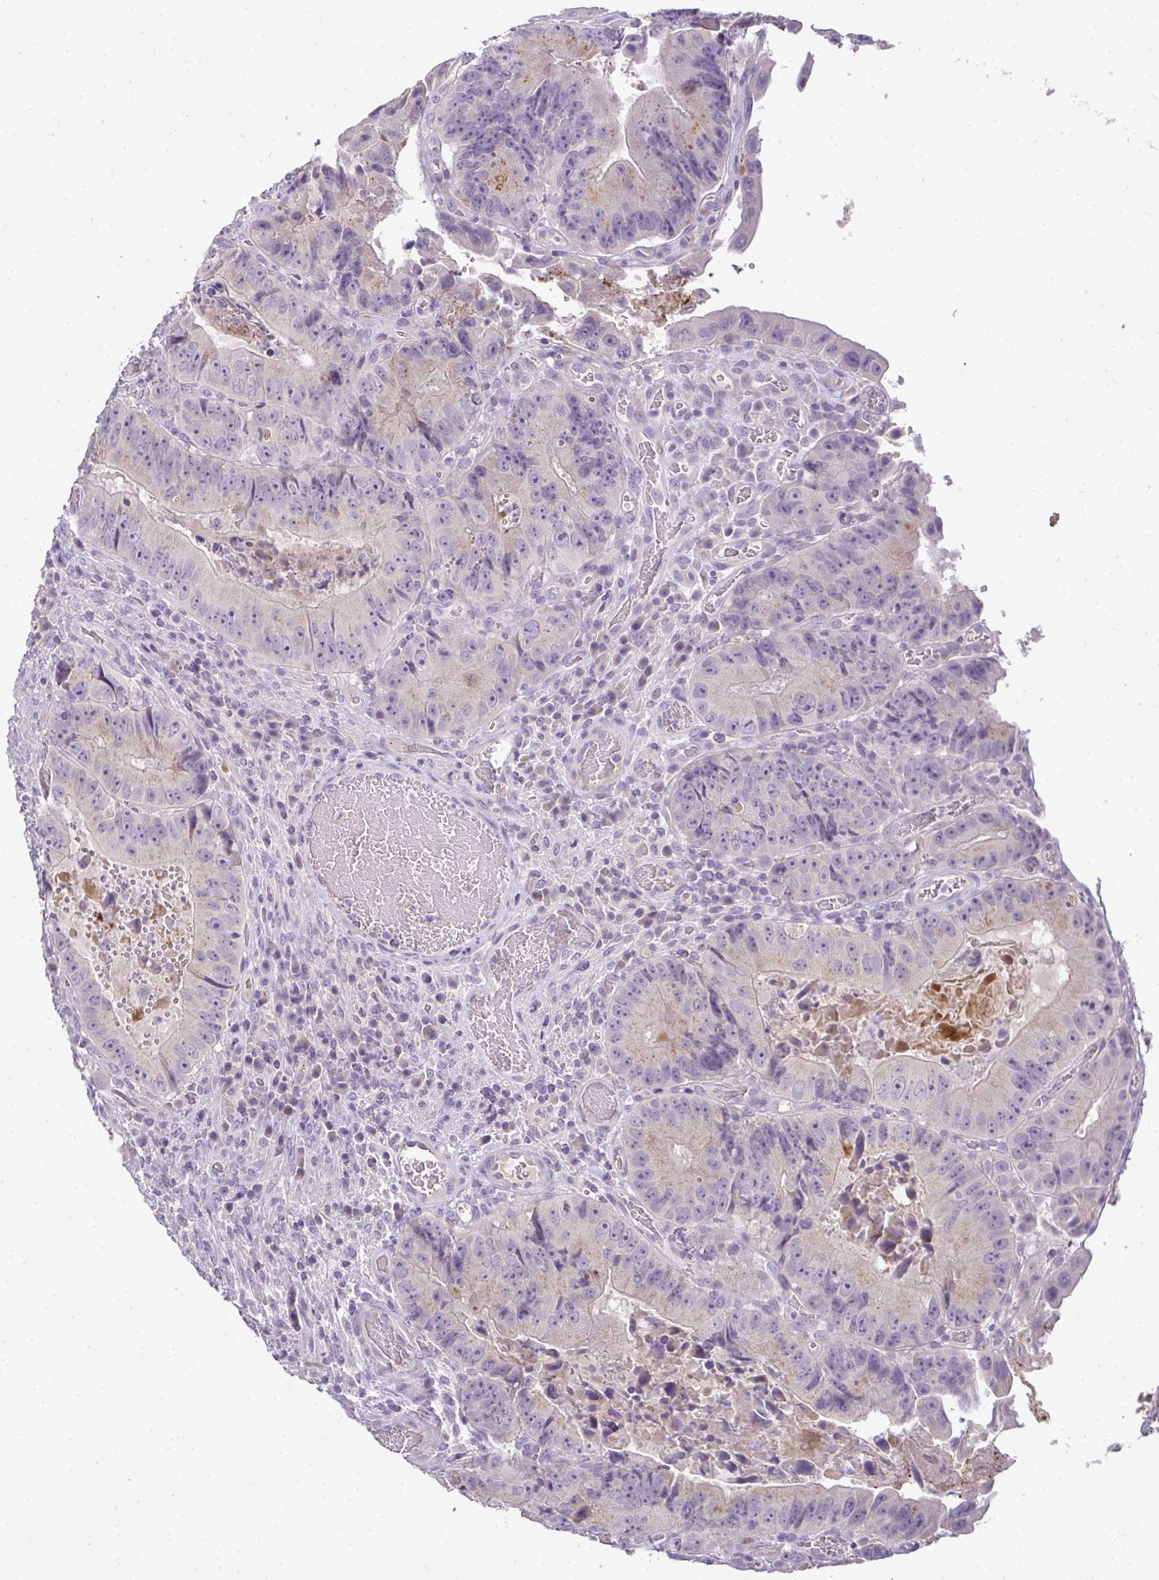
{"staining": {"intensity": "moderate", "quantity": "<25%", "location": "cytoplasmic/membranous"}, "tissue": "colorectal cancer", "cell_type": "Tumor cells", "image_type": "cancer", "snomed": [{"axis": "morphology", "description": "Adenocarcinoma, NOS"}, {"axis": "topography", "description": "Colon"}], "caption": "Colorectal adenocarcinoma tissue shows moderate cytoplasmic/membranous staining in about <25% of tumor cells, visualized by immunohistochemistry.", "gene": "CMPK1", "patient": {"sex": "female", "age": 86}}